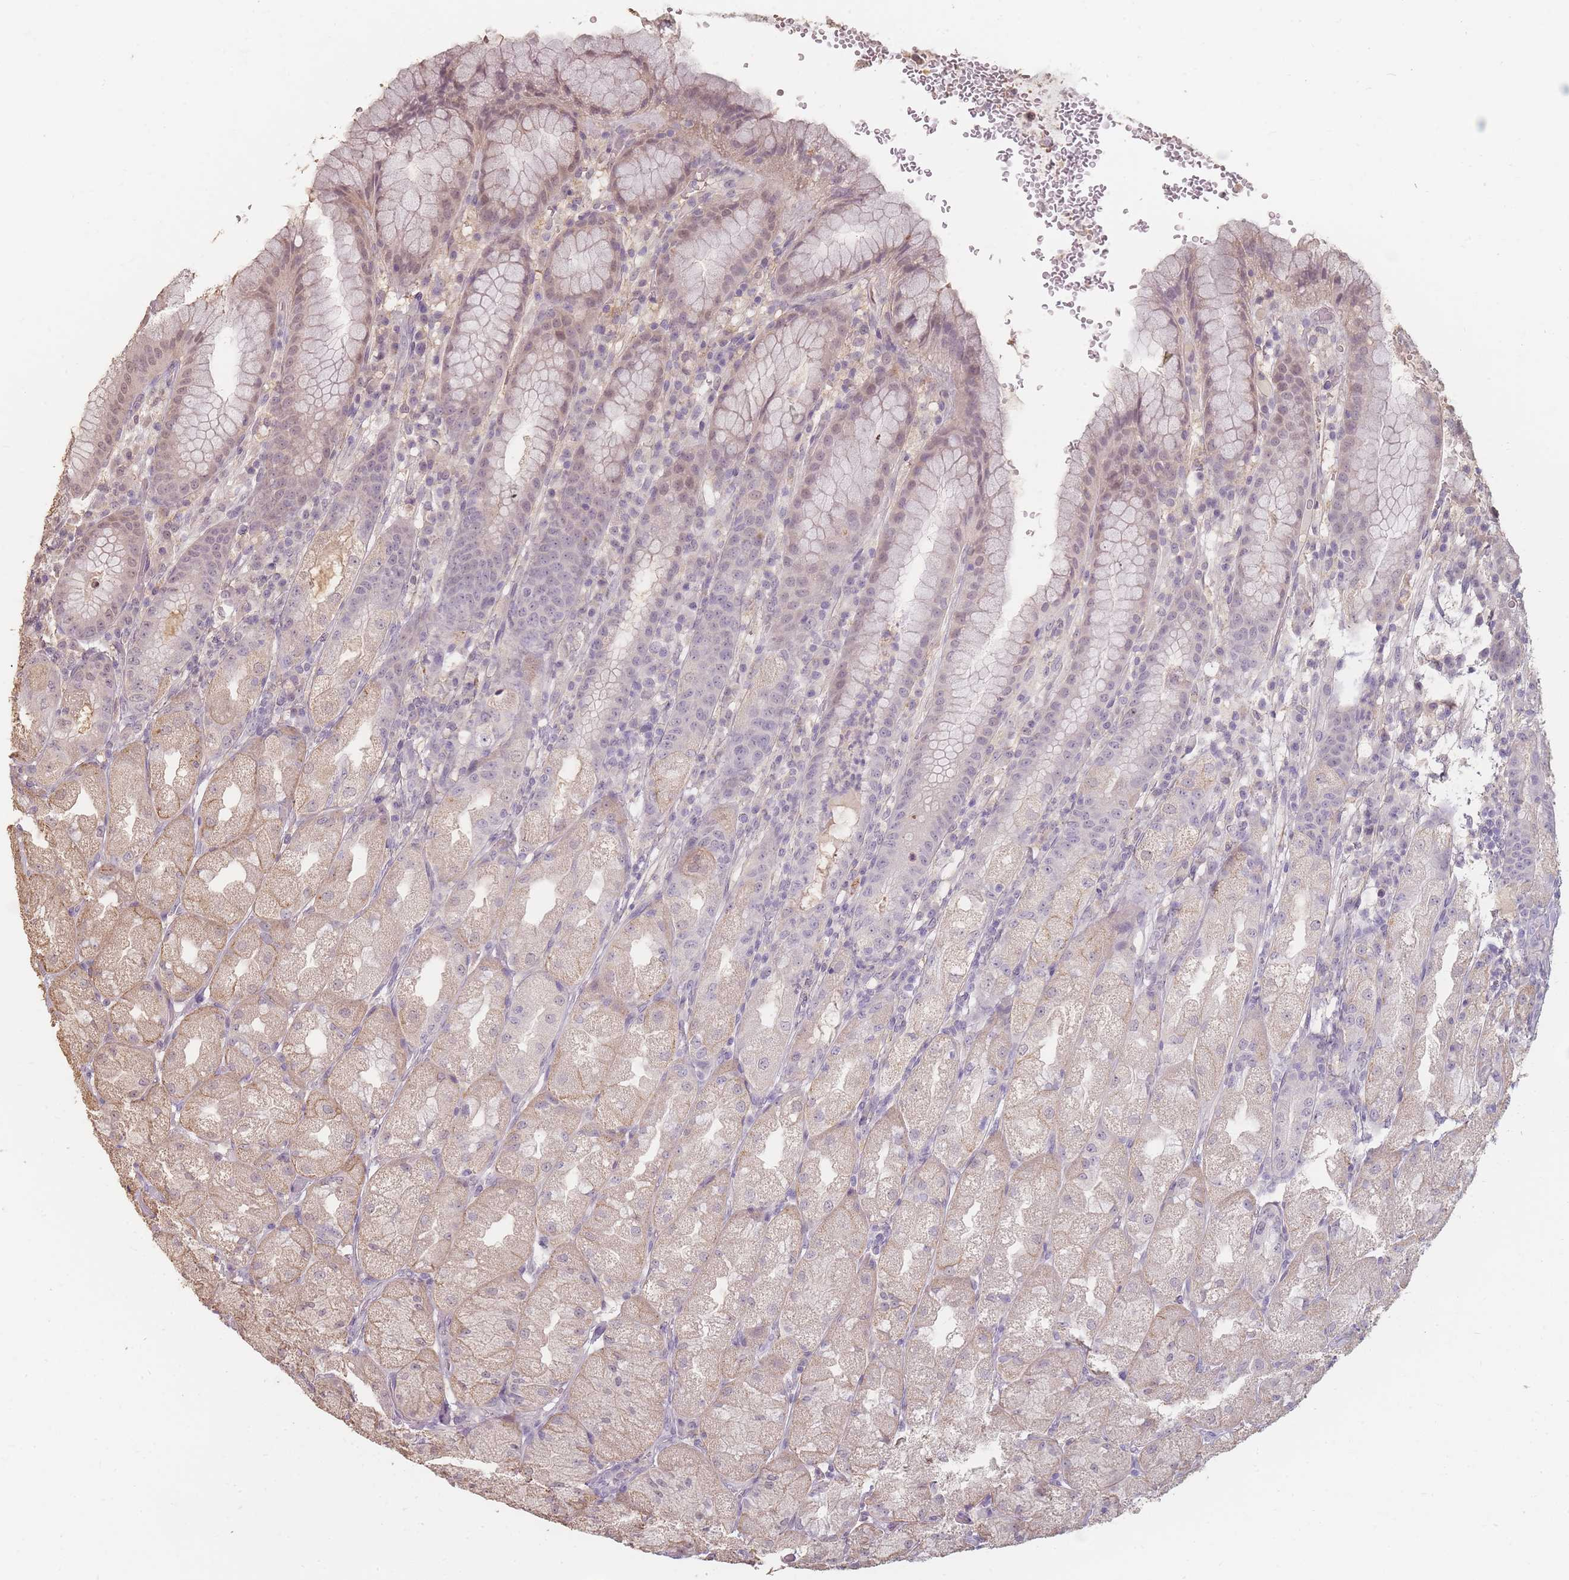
{"staining": {"intensity": "weak", "quantity": "25%-75%", "location": "cytoplasmic/membranous,nuclear"}, "tissue": "stomach", "cell_type": "Glandular cells", "image_type": "normal", "snomed": [{"axis": "morphology", "description": "Normal tissue, NOS"}, {"axis": "topography", "description": "Stomach, upper"}], "caption": "Protein staining of unremarkable stomach shows weak cytoplasmic/membranous,nuclear expression in approximately 25%-75% of glandular cells. The staining was performed using DAB (3,3'-diaminobenzidine) to visualize the protein expression in brown, while the nuclei were stained in blue with hematoxylin (Magnification: 20x).", "gene": "RFTN1", "patient": {"sex": "male", "age": 52}}